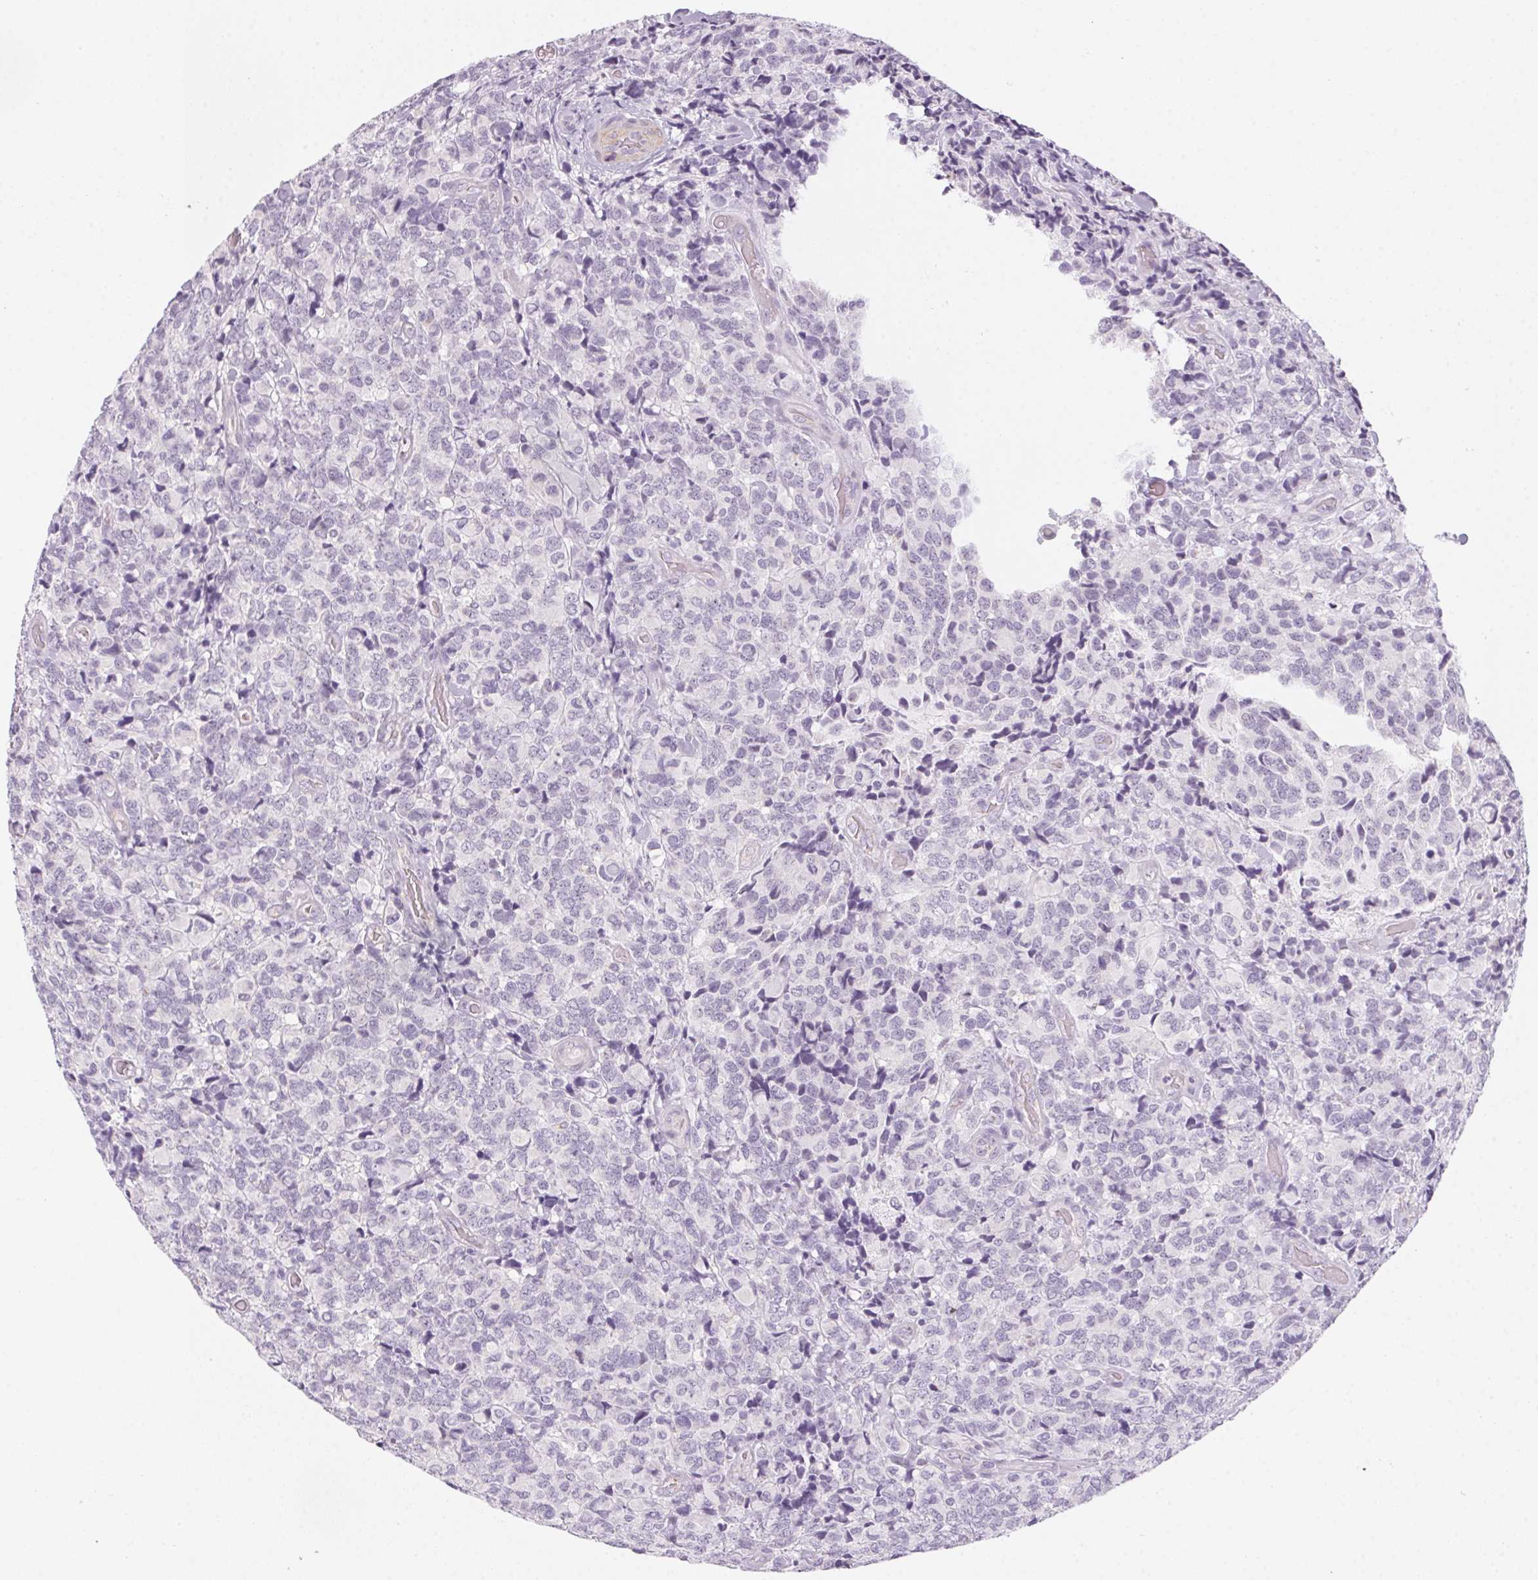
{"staining": {"intensity": "negative", "quantity": "none", "location": "none"}, "tissue": "glioma", "cell_type": "Tumor cells", "image_type": "cancer", "snomed": [{"axis": "morphology", "description": "Glioma, malignant, High grade"}, {"axis": "topography", "description": "Brain"}], "caption": "The immunohistochemistry photomicrograph has no significant expression in tumor cells of high-grade glioma (malignant) tissue.", "gene": "PRPH", "patient": {"sex": "male", "age": 39}}